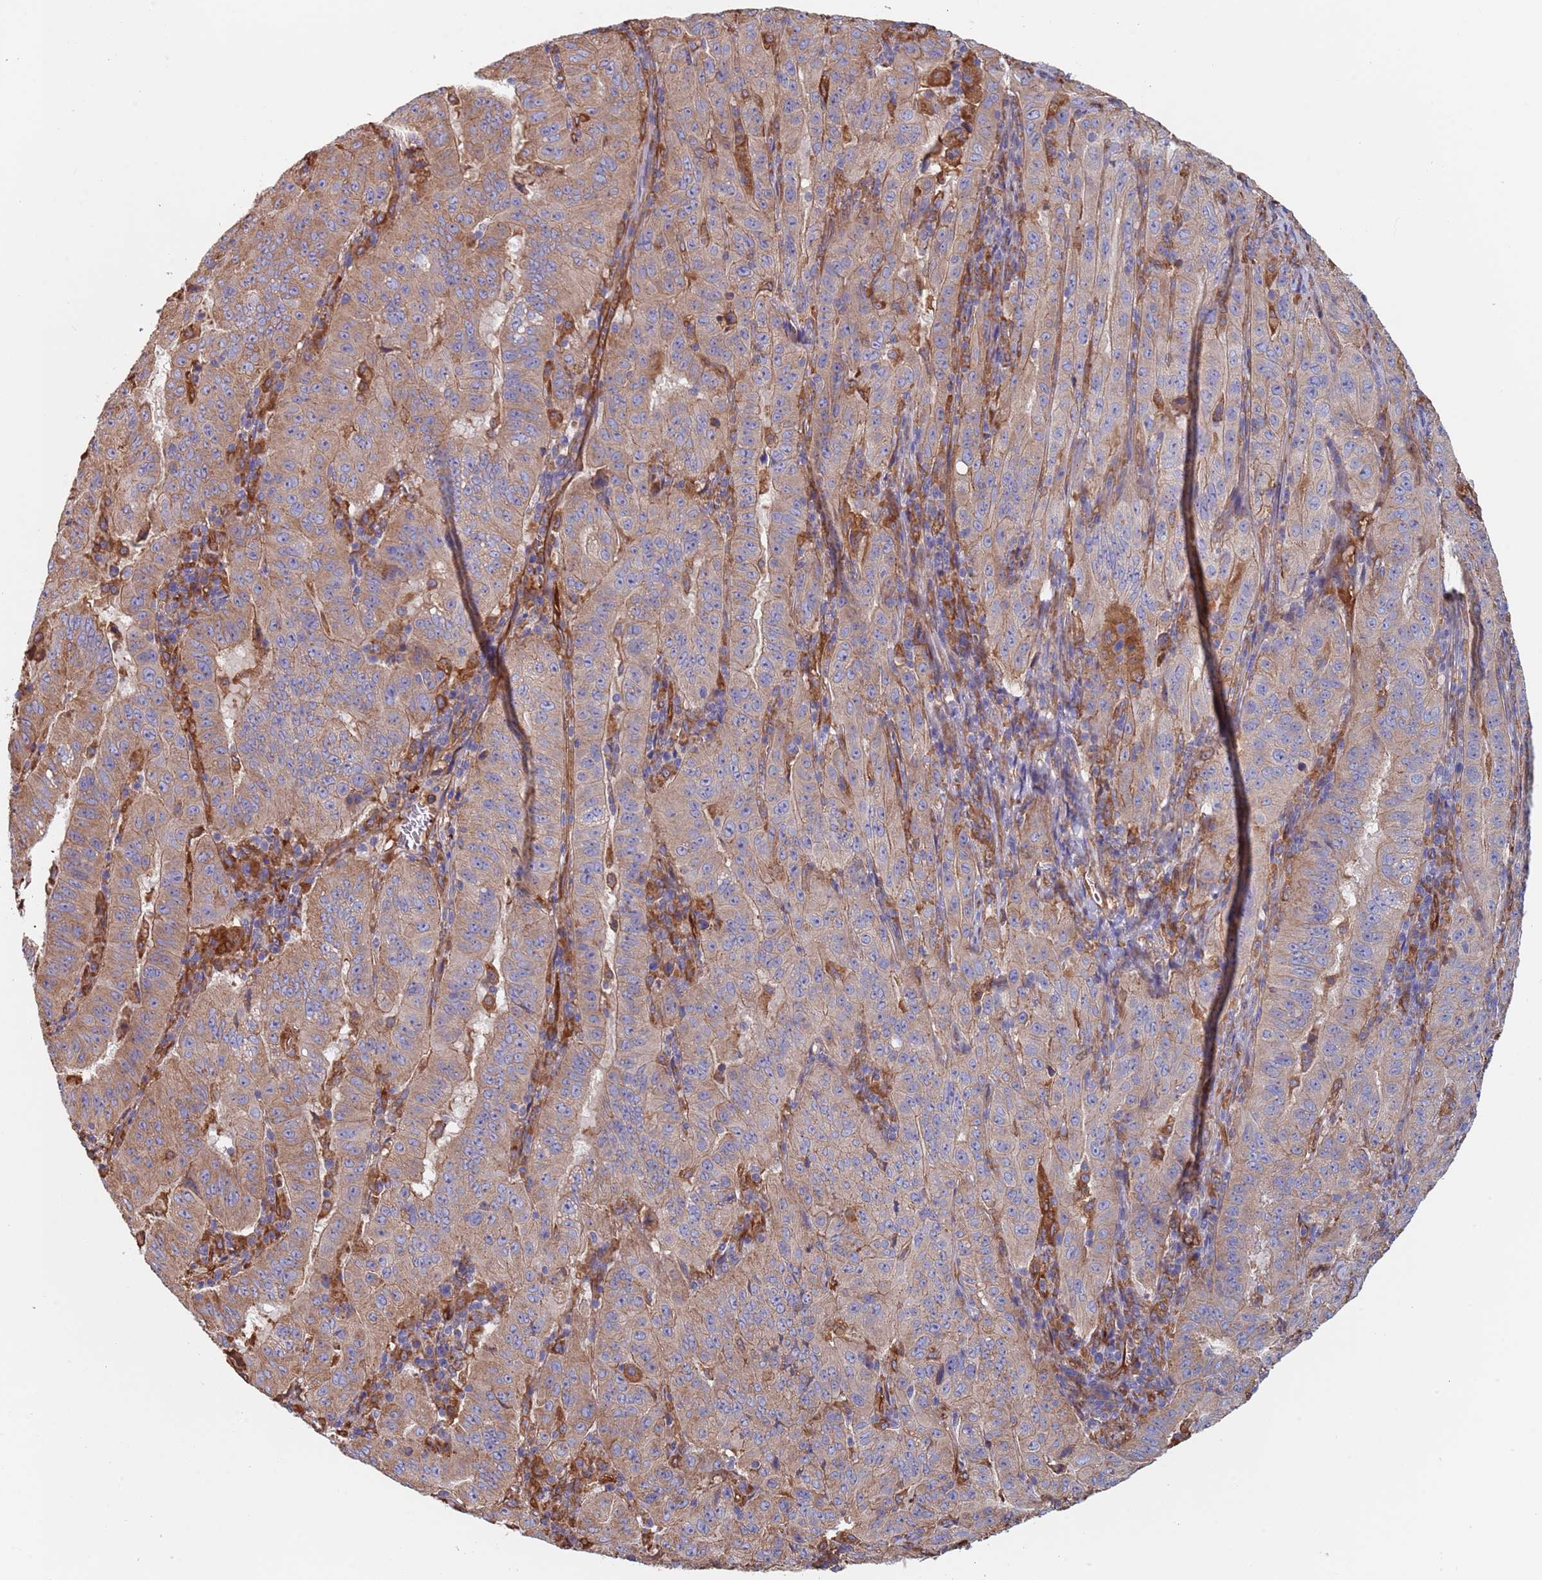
{"staining": {"intensity": "moderate", "quantity": "25%-75%", "location": "cytoplasmic/membranous"}, "tissue": "pancreatic cancer", "cell_type": "Tumor cells", "image_type": "cancer", "snomed": [{"axis": "morphology", "description": "Adenocarcinoma, NOS"}, {"axis": "topography", "description": "Pancreas"}], "caption": "This image displays immunohistochemistry (IHC) staining of pancreatic cancer, with medium moderate cytoplasmic/membranous staining in approximately 25%-75% of tumor cells.", "gene": "DCUN1D3", "patient": {"sex": "male", "age": 63}}